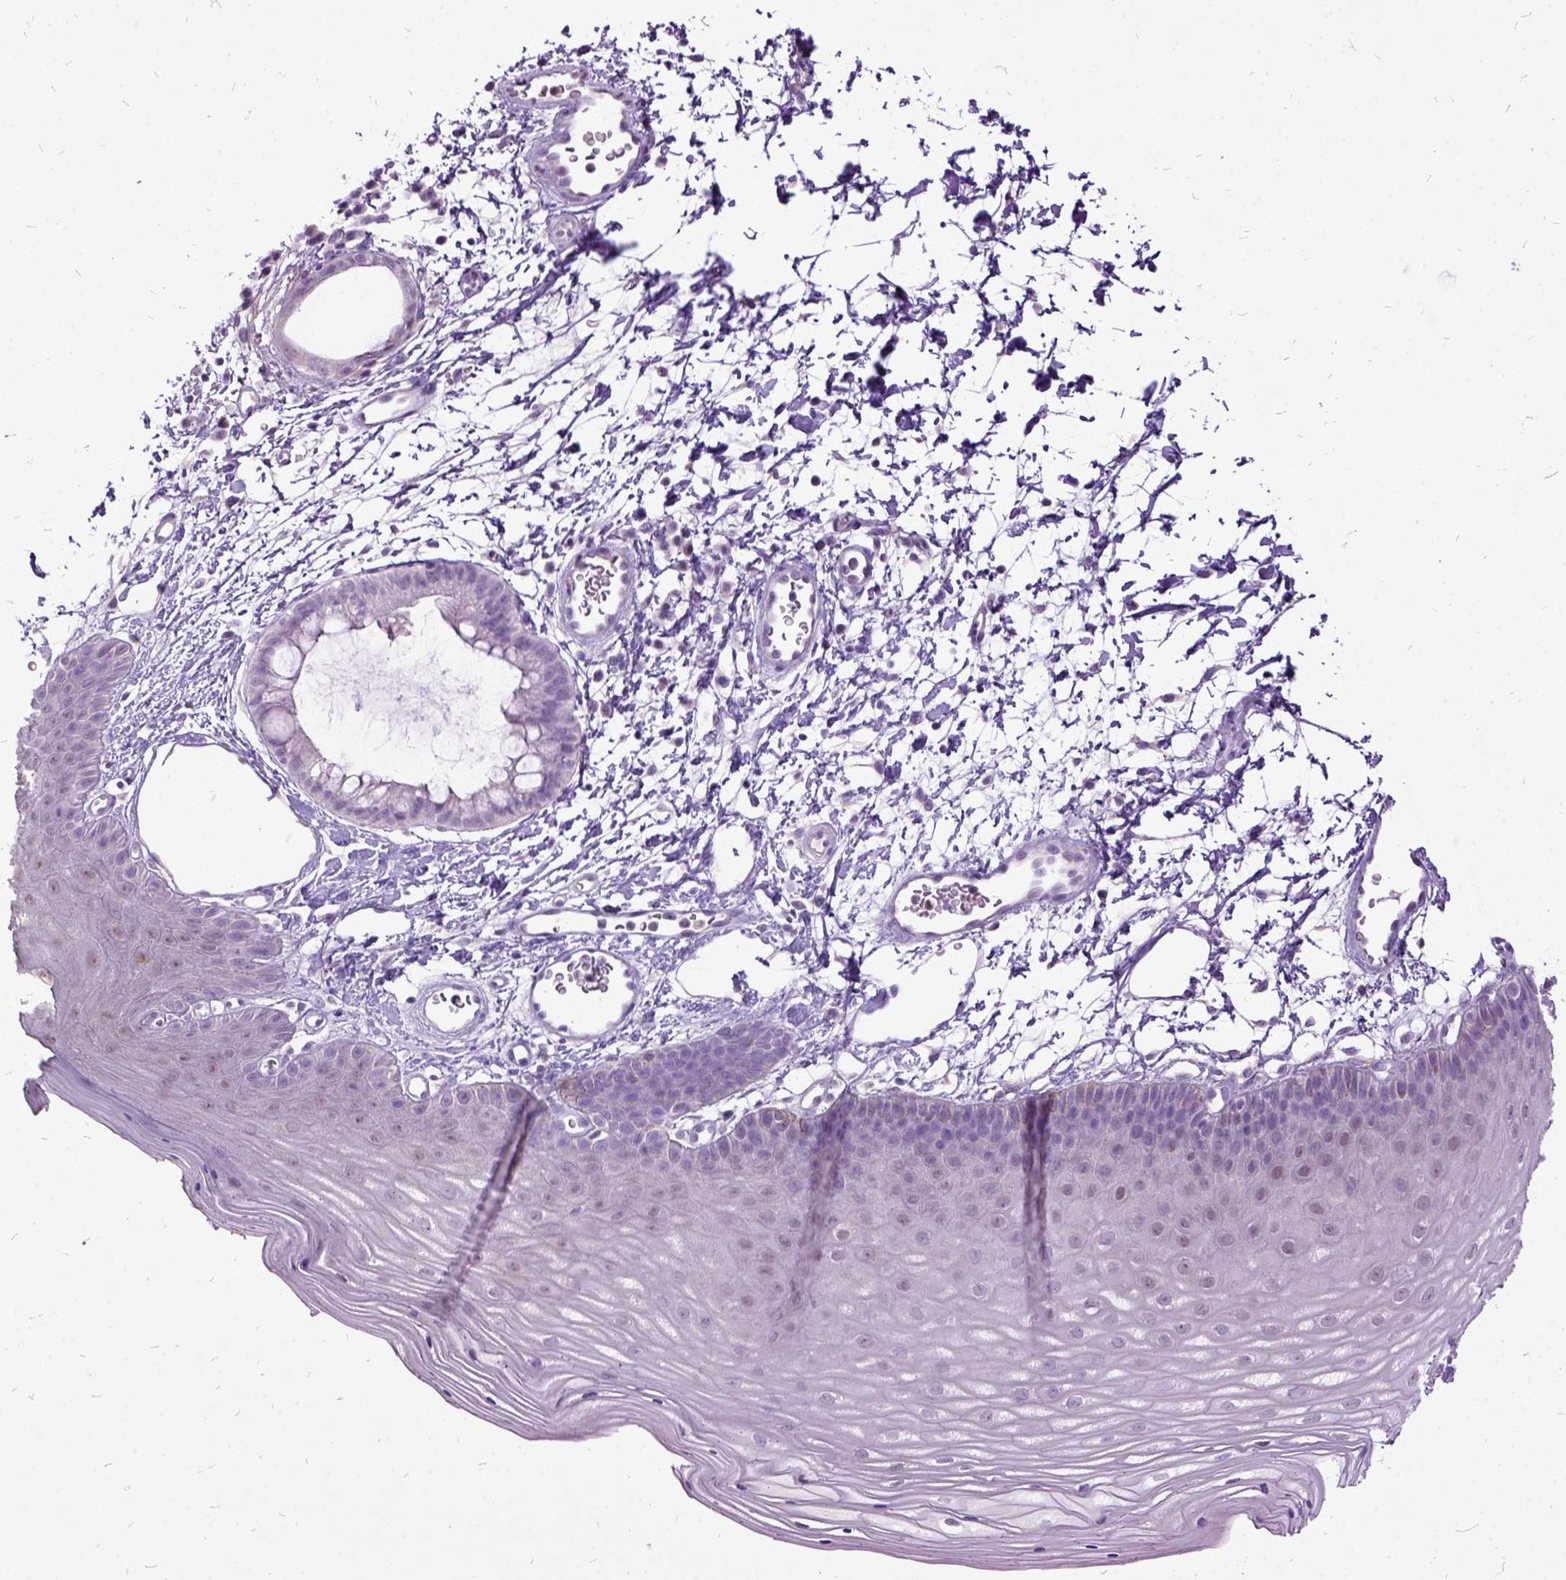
{"staining": {"intensity": "negative", "quantity": "none", "location": "none"}, "tissue": "skin", "cell_type": "Epidermal cells", "image_type": "normal", "snomed": [{"axis": "morphology", "description": "Normal tissue, NOS"}, {"axis": "topography", "description": "Anal"}], "caption": "High power microscopy image of an immunohistochemistry (IHC) histopathology image of normal skin, revealing no significant staining in epidermal cells. The staining was performed using DAB to visualize the protein expression in brown, while the nuclei were stained in blue with hematoxylin (Magnification: 20x).", "gene": "MME", "patient": {"sex": "male", "age": 53}}